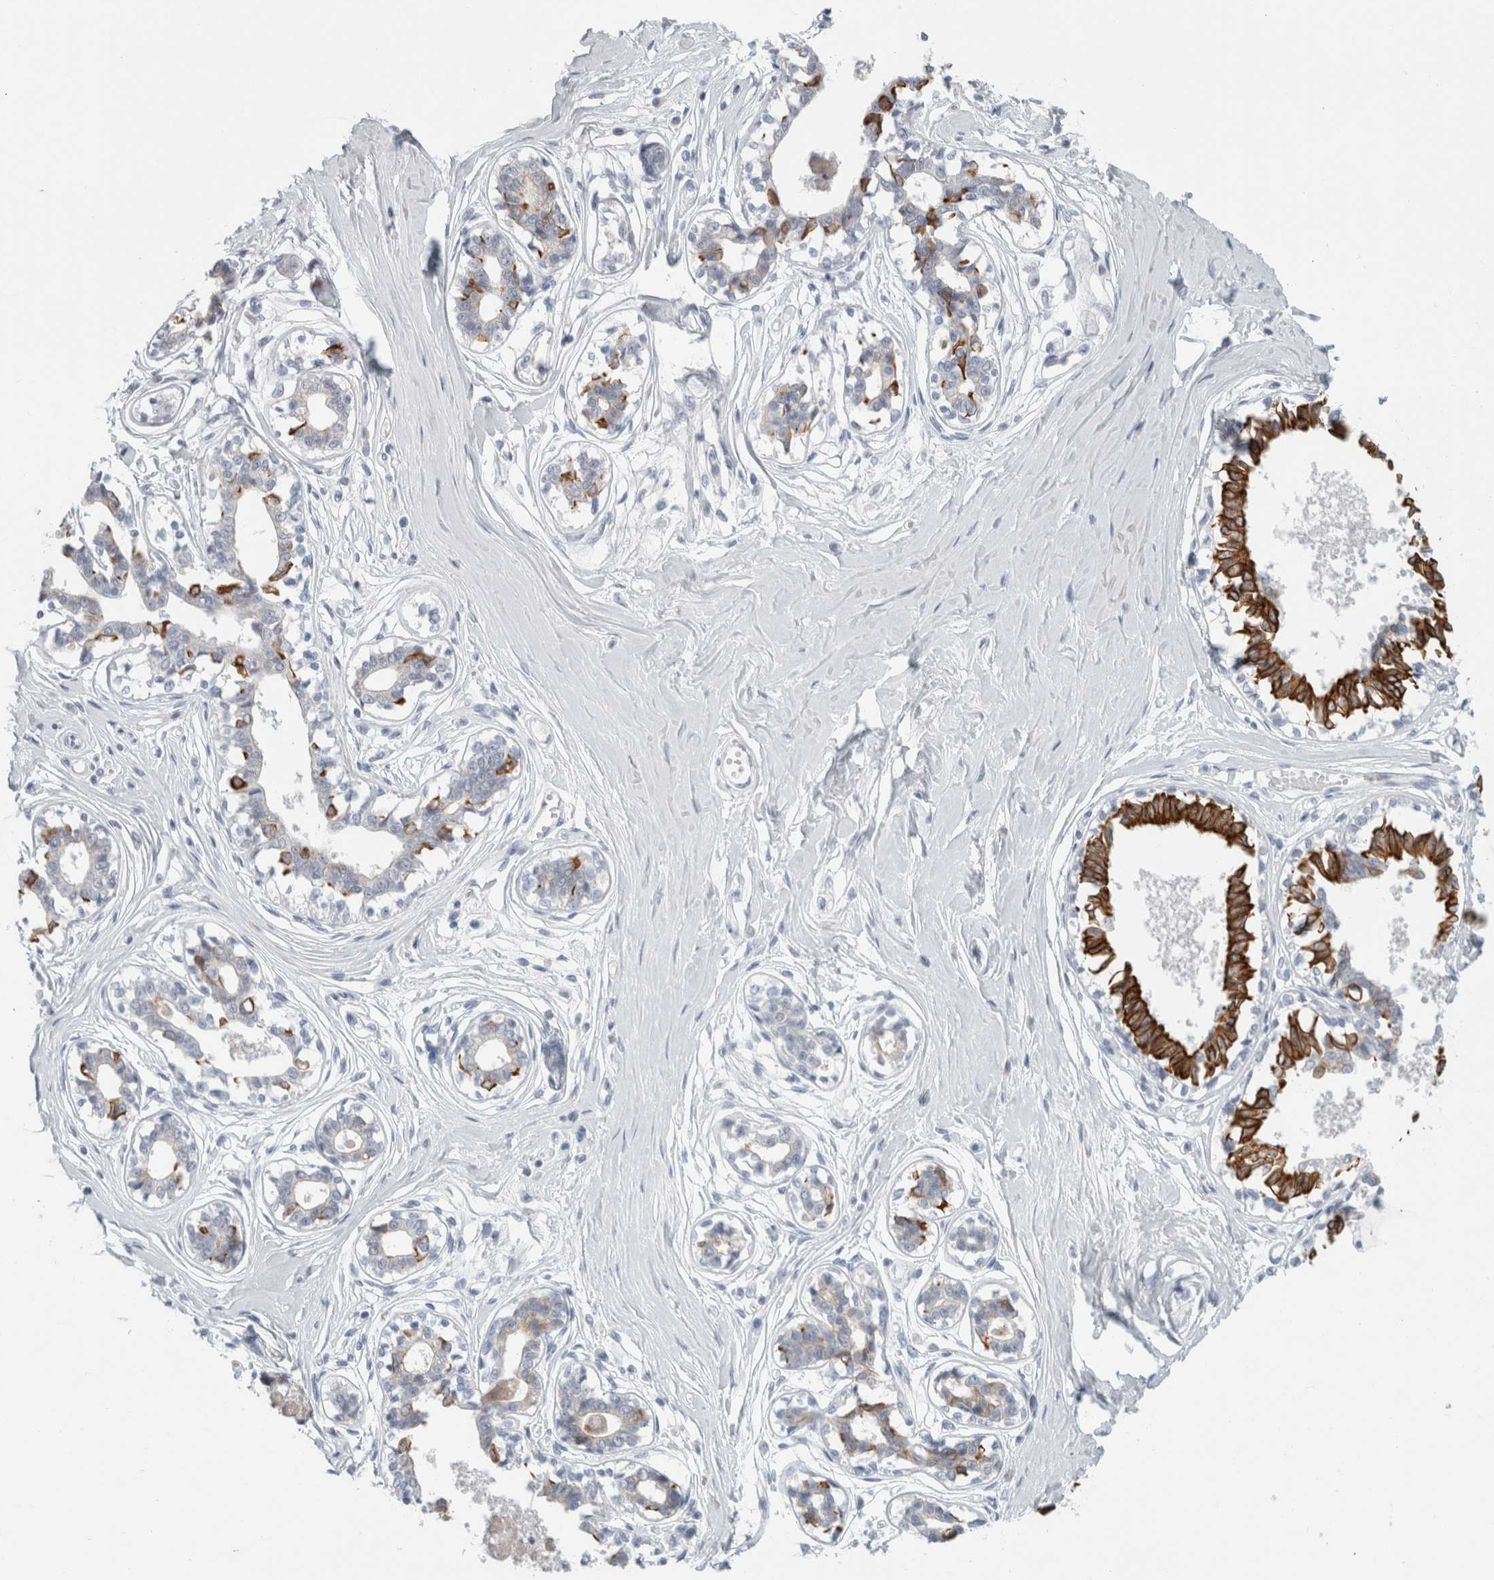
{"staining": {"intensity": "negative", "quantity": "none", "location": "none"}, "tissue": "breast", "cell_type": "Adipocytes", "image_type": "normal", "snomed": [{"axis": "morphology", "description": "Normal tissue, NOS"}, {"axis": "topography", "description": "Breast"}], "caption": "The micrograph exhibits no significant positivity in adipocytes of breast.", "gene": "SLC28A3", "patient": {"sex": "female", "age": 45}}